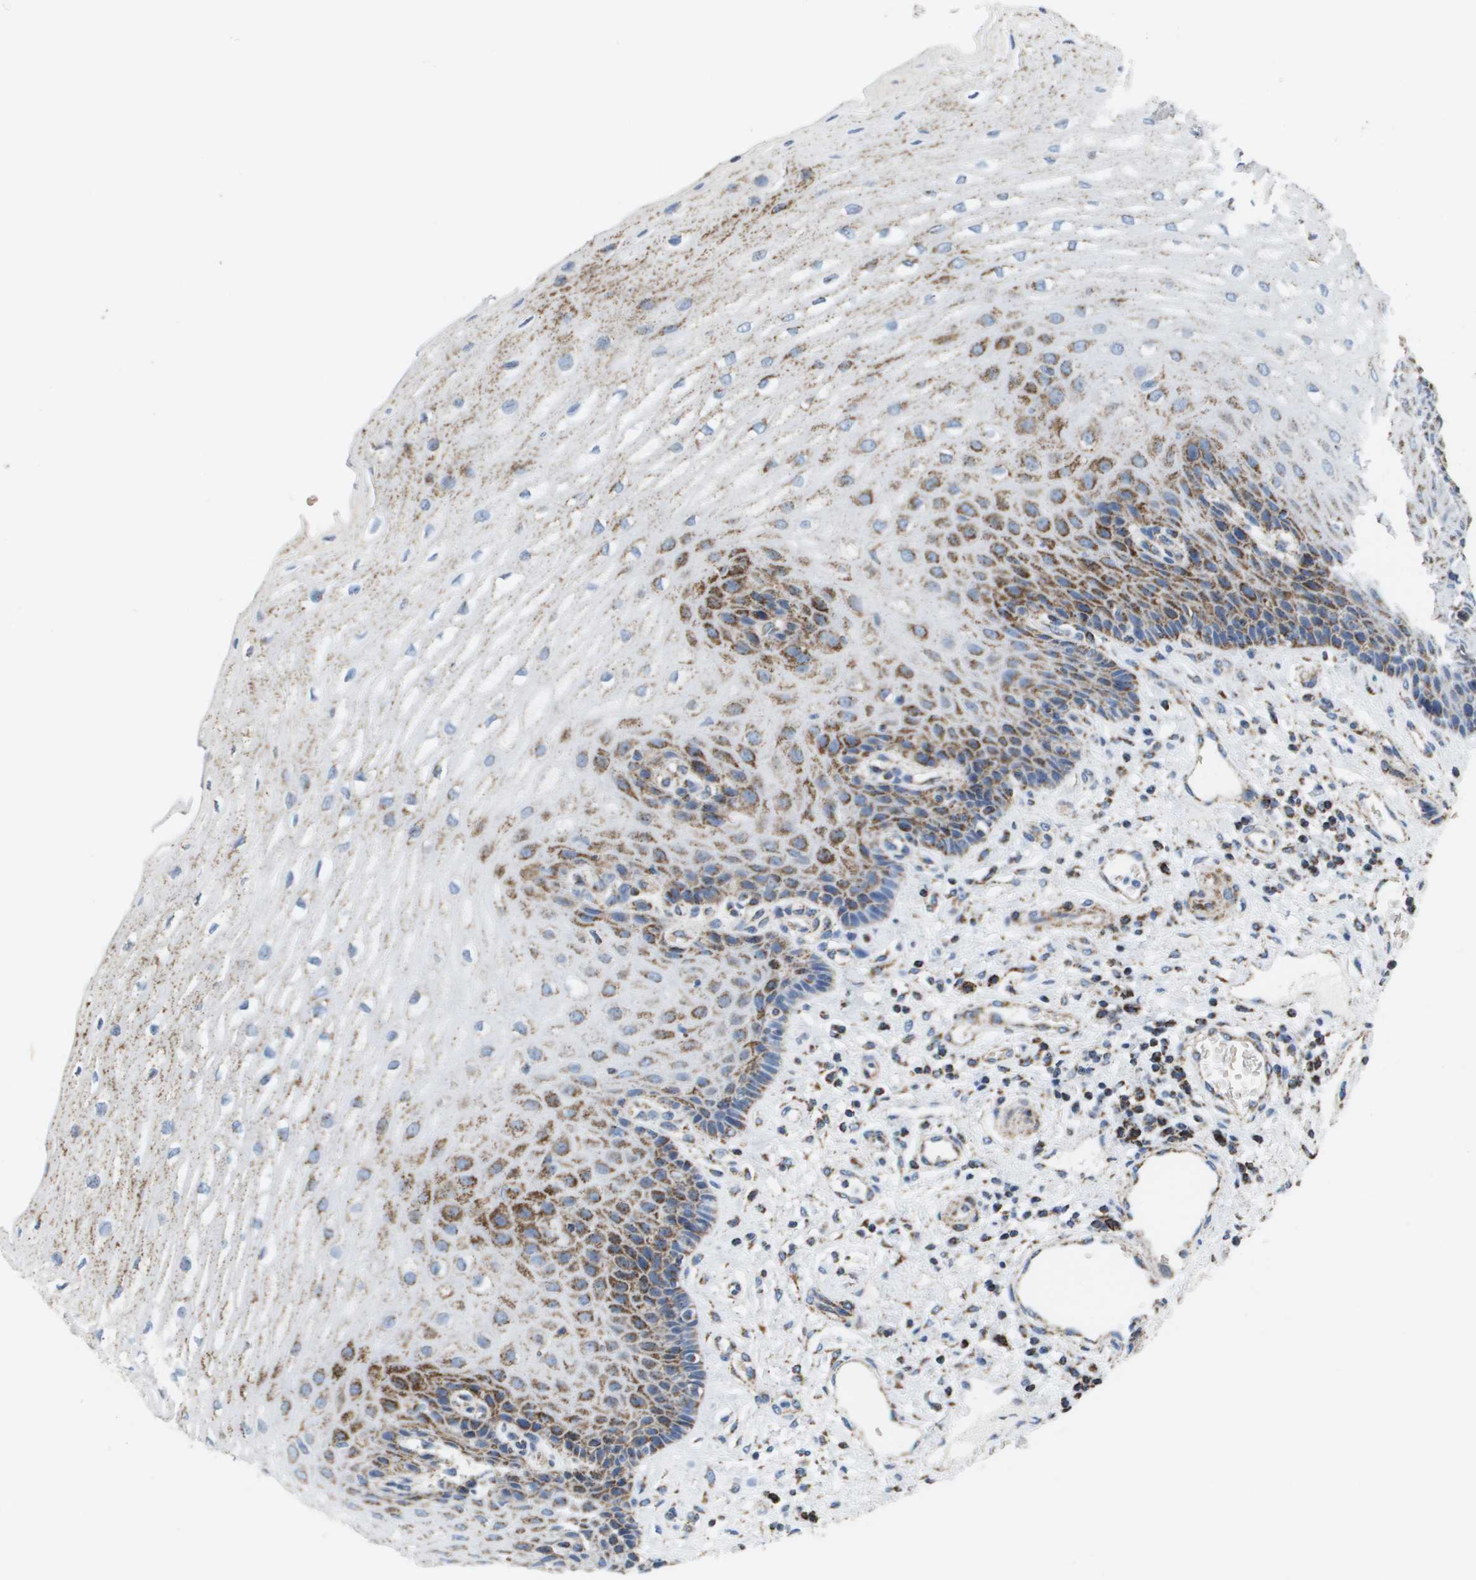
{"staining": {"intensity": "strong", "quantity": "25%-75%", "location": "cytoplasmic/membranous"}, "tissue": "esophagus", "cell_type": "Squamous epithelial cells", "image_type": "normal", "snomed": [{"axis": "morphology", "description": "Normal tissue, NOS"}, {"axis": "topography", "description": "Esophagus"}], "caption": "Protein expression analysis of normal human esophagus reveals strong cytoplasmic/membranous expression in about 25%-75% of squamous epithelial cells. (IHC, brightfield microscopy, high magnification).", "gene": "ATP5F1B", "patient": {"sex": "male", "age": 54}}